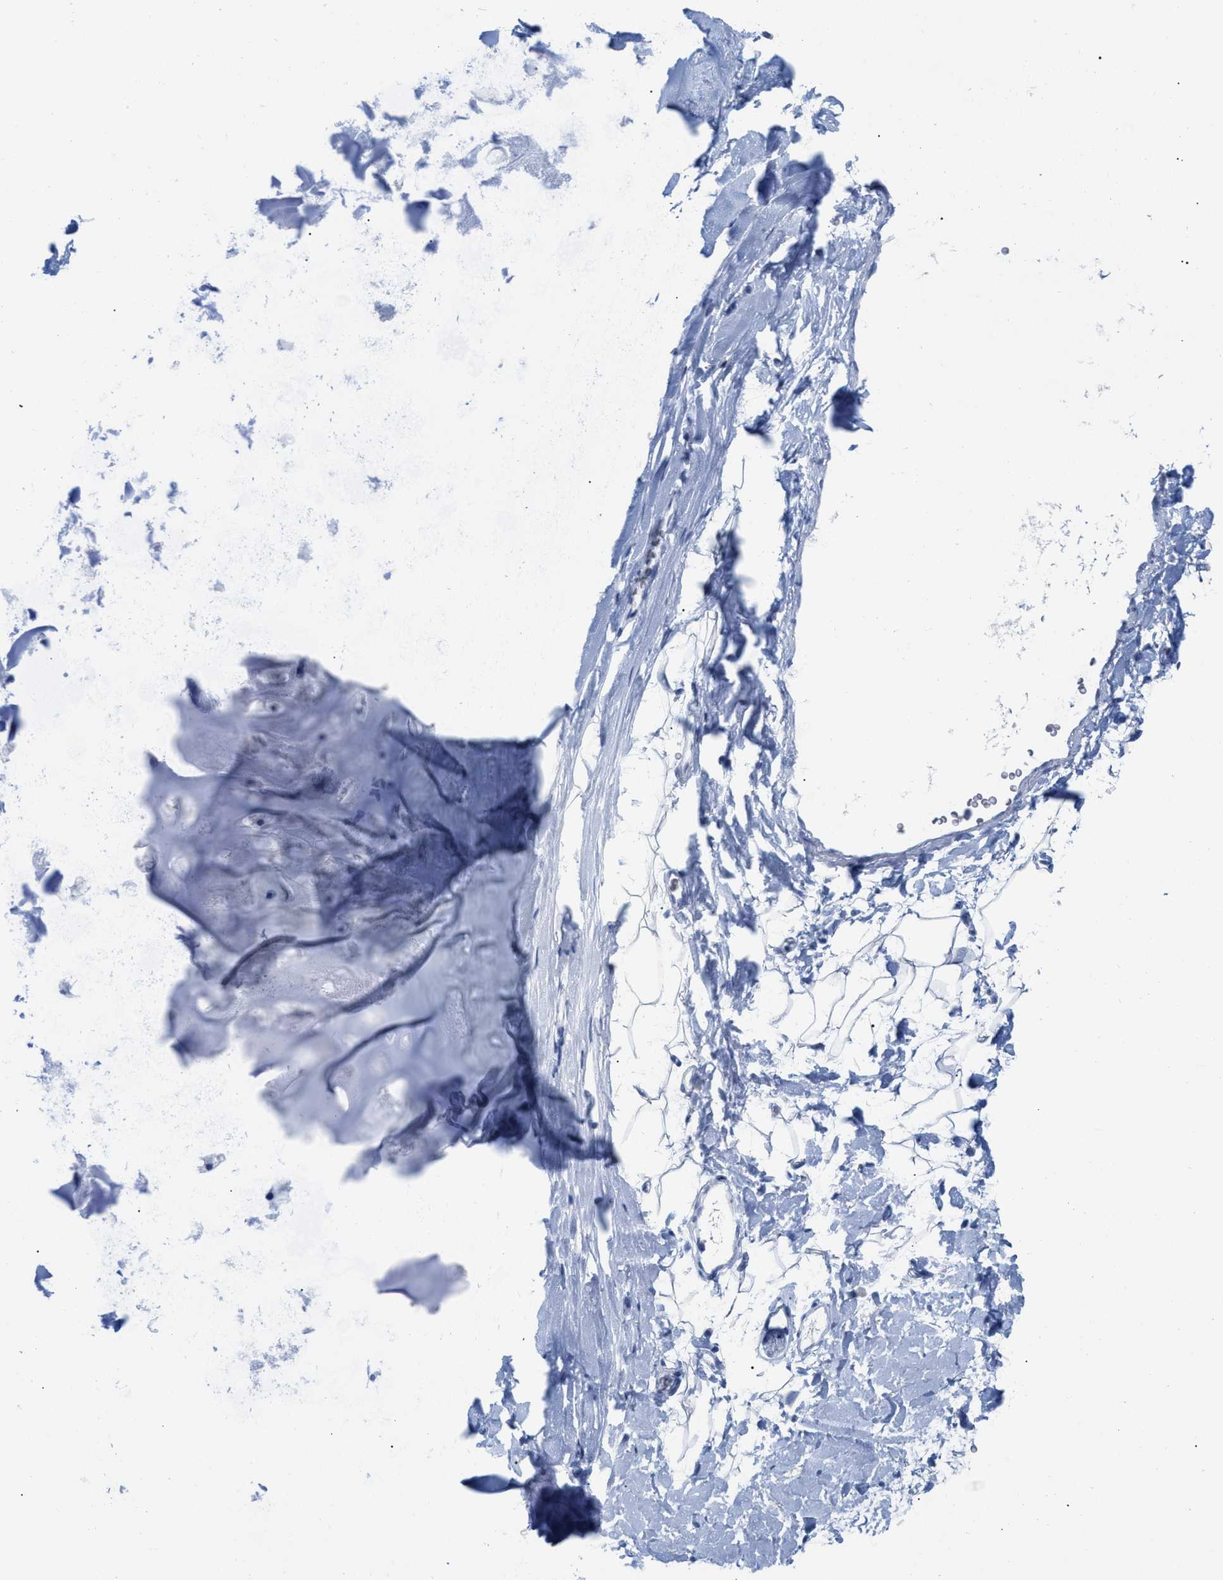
{"staining": {"intensity": "negative", "quantity": "none", "location": "none"}, "tissue": "adipose tissue", "cell_type": "Adipocytes", "image_type": "normal", "snomed": [{"axis": "morphology", "description": "Normal tissue, NOS"}, {"axis": "topography", "description": "Cartilage tissue"}, {"axis": "topography", "description": "Bronchus"}], "caption": "Protein analysis of unremarkable adipose tissue reveals no significant staining in adipocytes. (Stains: DAB immunohistochemistry (IHC) with hematoxylin counter stain, Microscopy: brightfield microscopy at high magnification).", "gene": "CD5", "patient": {"sex": "female", "age": 53}}